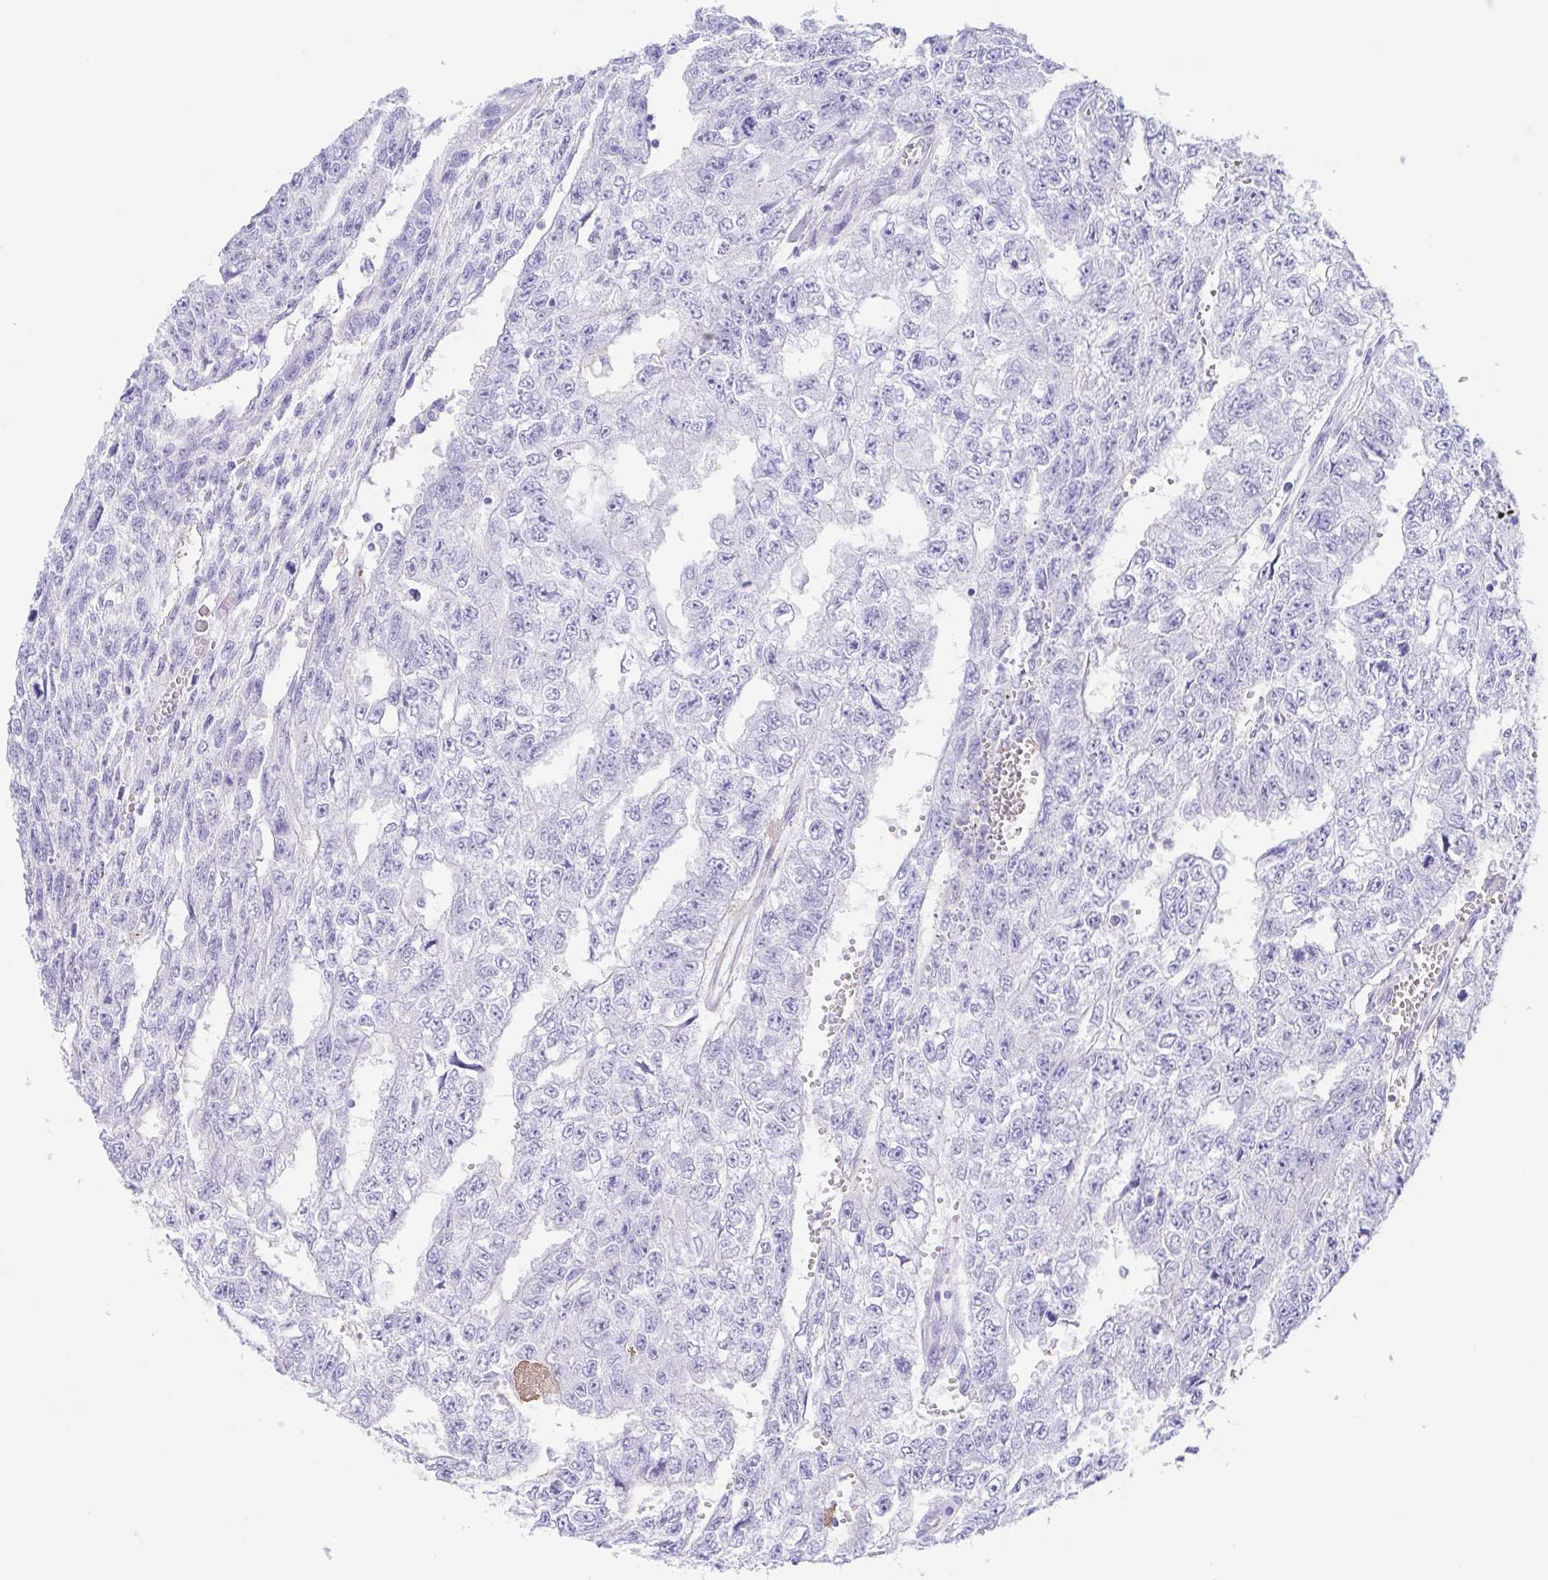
{"staining": {"intensity": "negative", "quantity": "none", "location": "none"}, "tissue": "testis cancer", "cell_type": "Tumor cells", "image_type": "cancer", "snomed": [{"axis": "morphology", "description": "Carcinoma, Embryonal, NOS"}, {"axis": "morphology", "description": "Teratoma, malignant, NOS"}, {"axis": "topography", "description": "Testis"}], "caption": "The histopathology image demonstrates no staining of tumor cells in testis embryonal carcinoma. (DAB (3,3'-diaminobenzidine) immunohistochemistry (IHC) visualized using brightfield microscopy, high magnification).", "gene": "GKN1", "patient": {"sex": "male", "age": 24}}